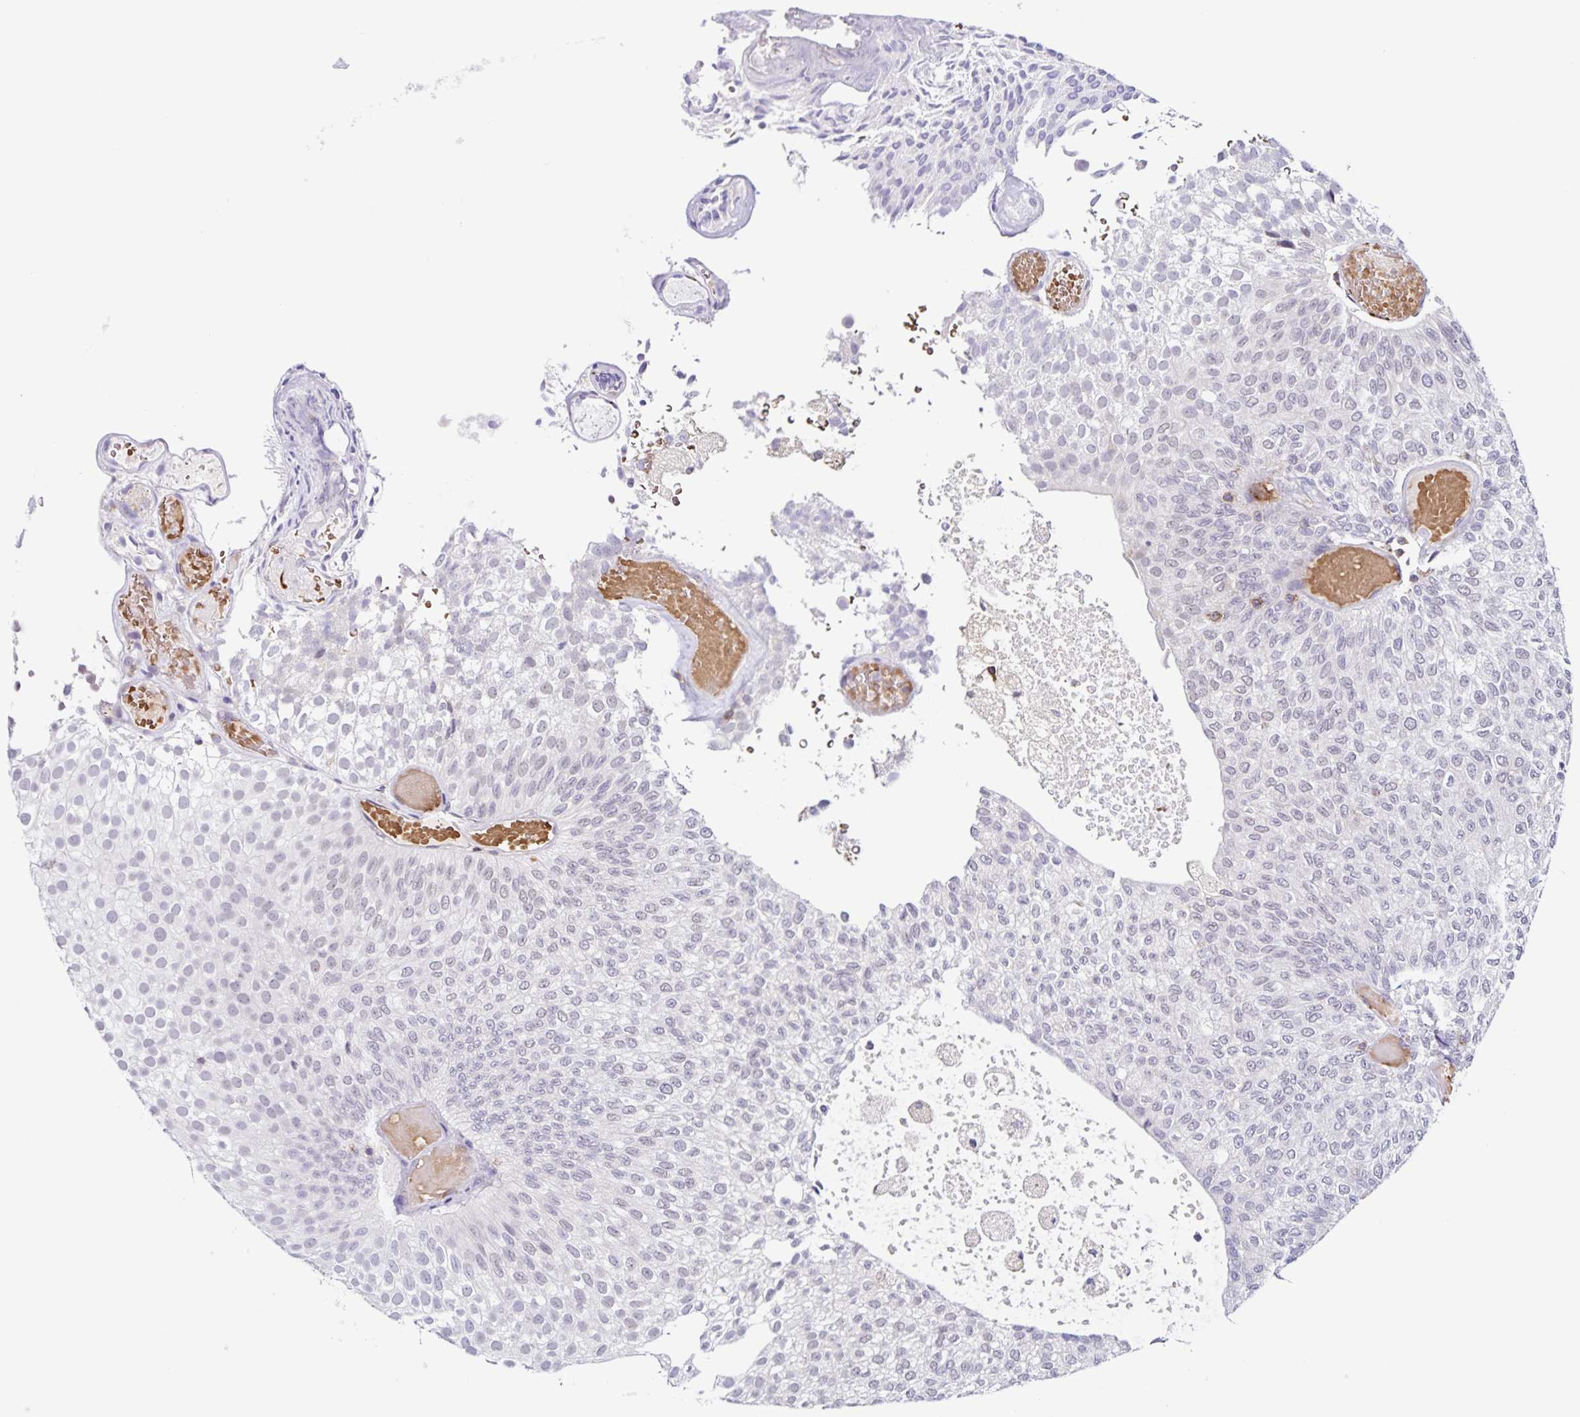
{"staining": {"intensity": "negative", "quantity": "none", "location": "none"}, "tissue": "urothelial cancer", "cell_type": "Tumor cells", "image_type": "cancer", "snomed": [{"axis": "morphology", "description": "Urothelial carcinoma, Low grade"}, {"axis": "topography", "description": "Urinary bladder"}], "caption": "The immunohistochemistry image has no significant staining in tumor cells of urothelial cancer tissue.", "gene": "STPG4", "patient": {"sex": "male", "age": 78}}